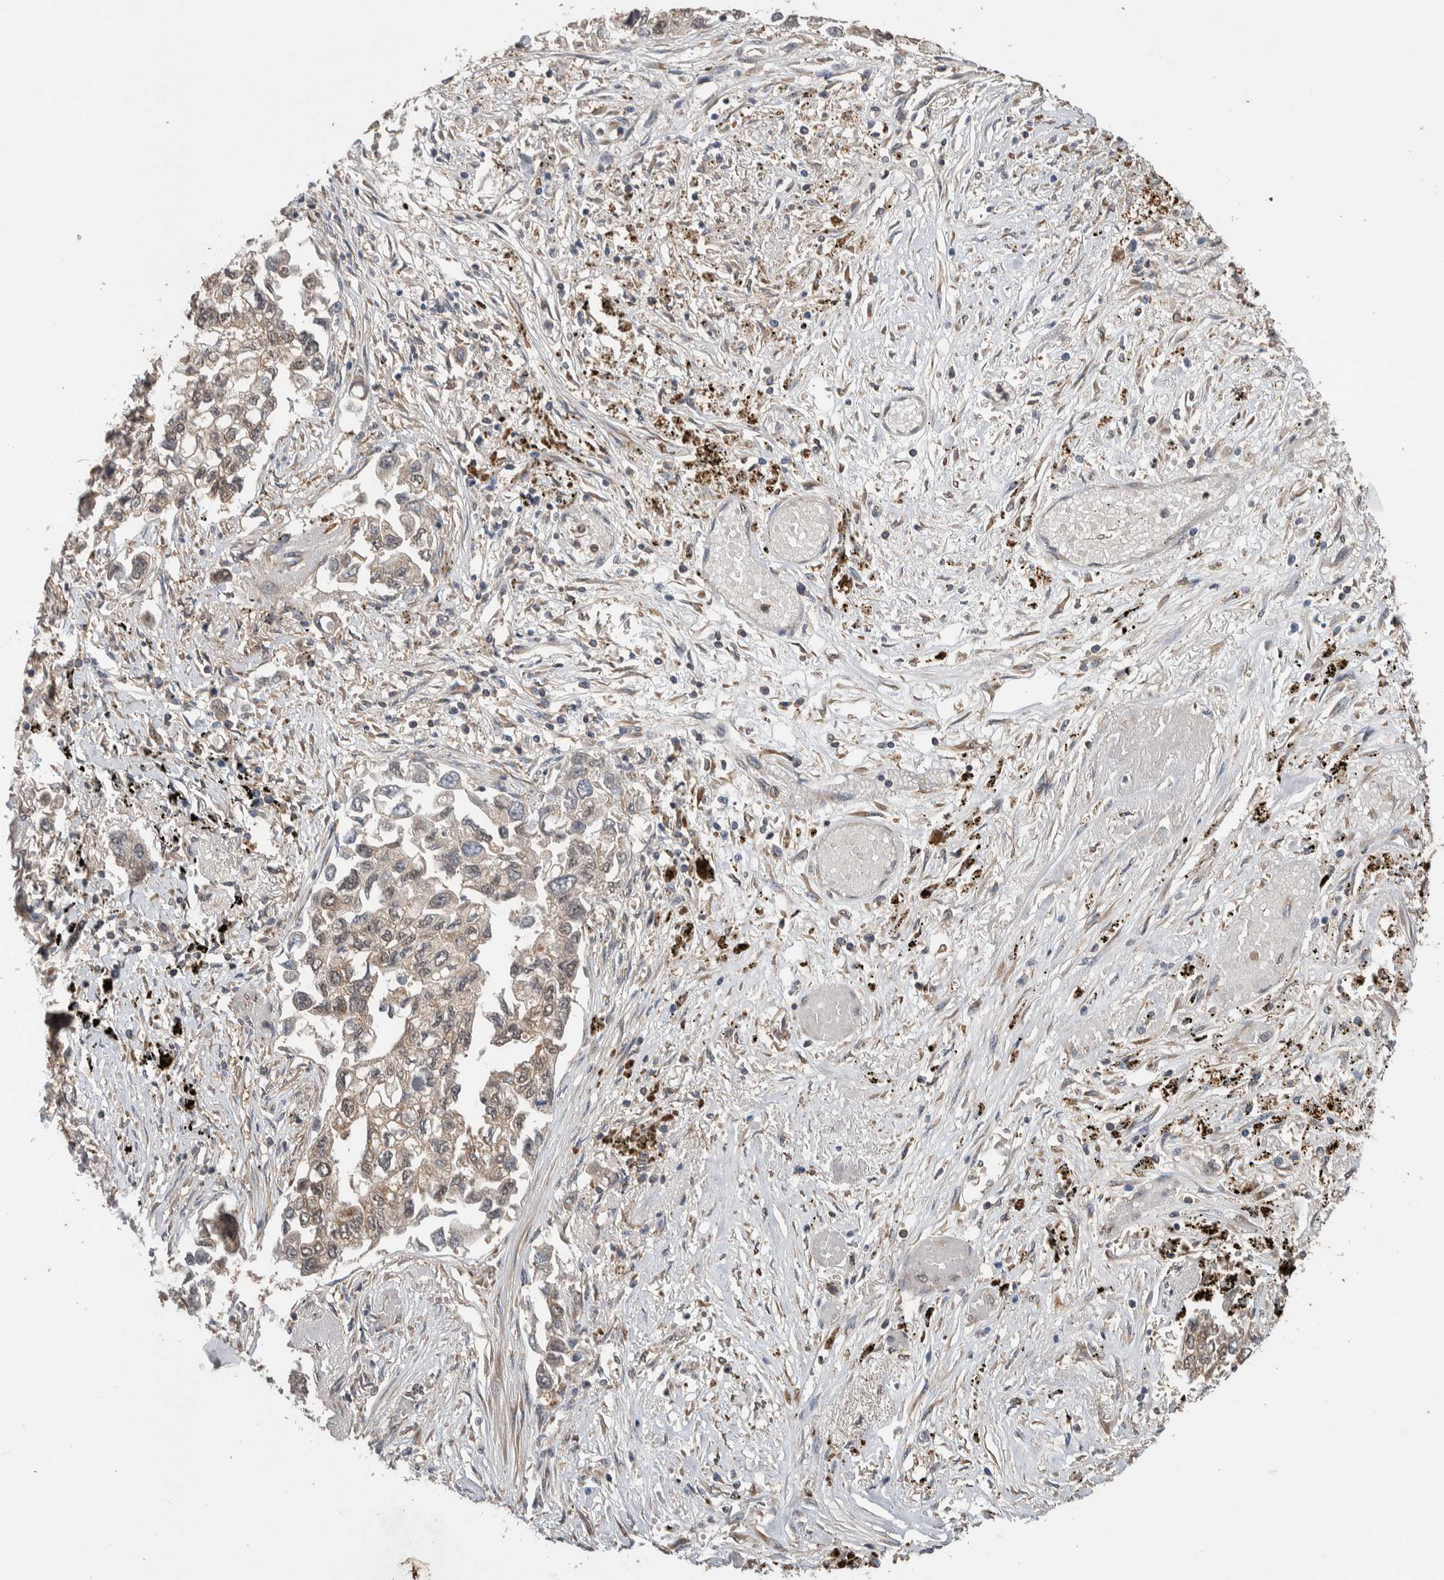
{"staining": {"intensity": "weak", "quantity": "<25%", "location": "cytoplasmic/membranous,nuclear"}, "tissue": "lung cancer", "cell_type": "Tumor cells", "image_type": "cancer", "snomed": [{"axis": "morphology", "description": "Inflammation, NOS"}, {"axis": "morphology", "description": "Adenocarcinoma, NOS"}, {"axis": "topography", "description": "Lung"}], "caption": "DAB immunohistochemical staining of human lung cancer reveals no significant expression in tumor cells.", "gene": "DVL2", "patient": {"sex": "male", "age": 63}}